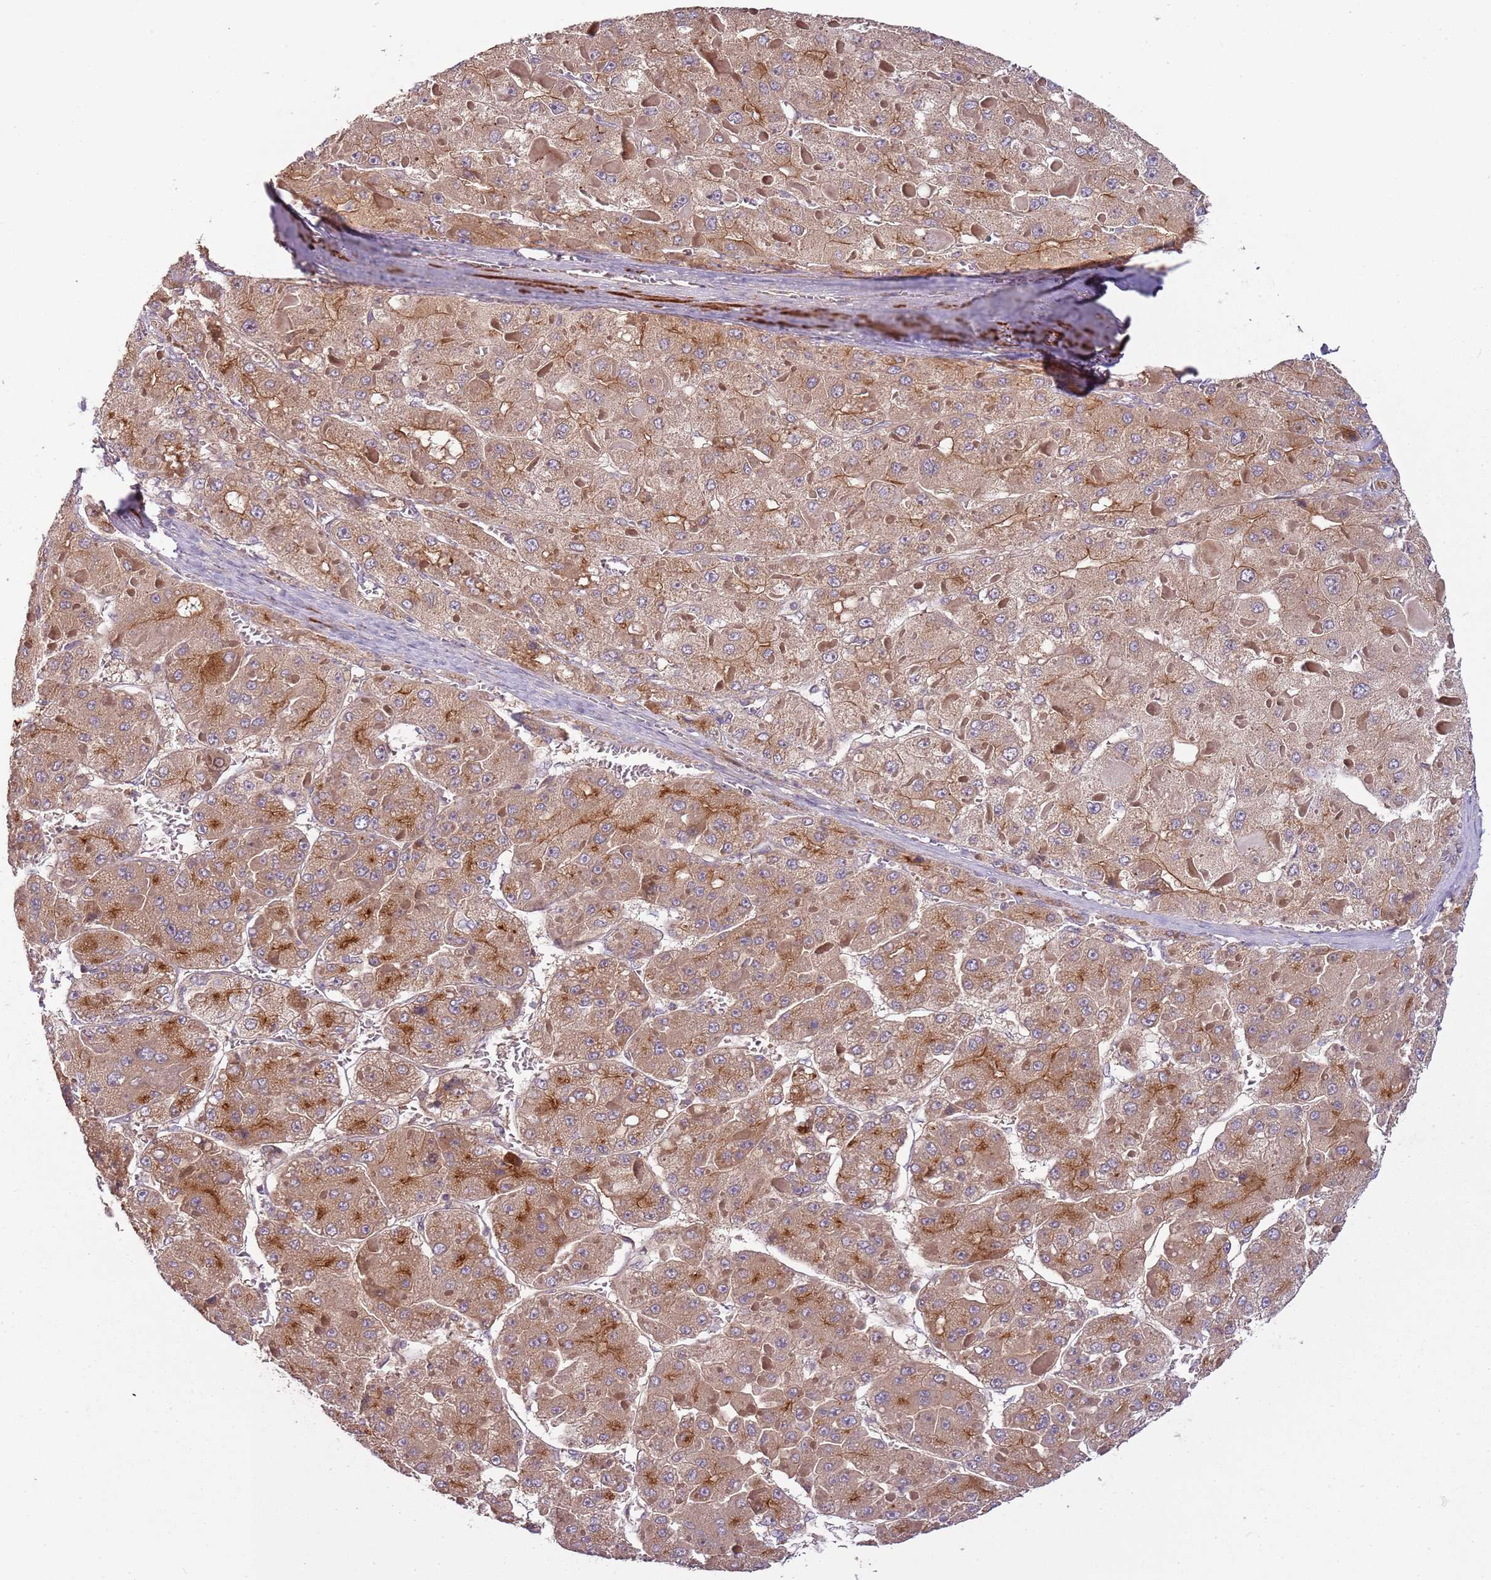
{"staining": {"intensity": "moderate", "quantity": ">75%", "location": "cytoplasmic/membranous"}, "tissue": "liver cancer", "cell_type": "Tumor cells", "image_type": "cancer", "snomed": [{"axis": "morphology", "description": "Carcinoma, Hepatocellular, NOS"}, {"axis": "topography", "description": "Liver"}], "caption": "This is an image of IHC staining of liver hepatocellular carcinoma, which shows moderate positivity in the cytoplasmic/membranous of tumor cells.", "gene": "RNF128", "patient": {"sex": "female", "age": 73}}